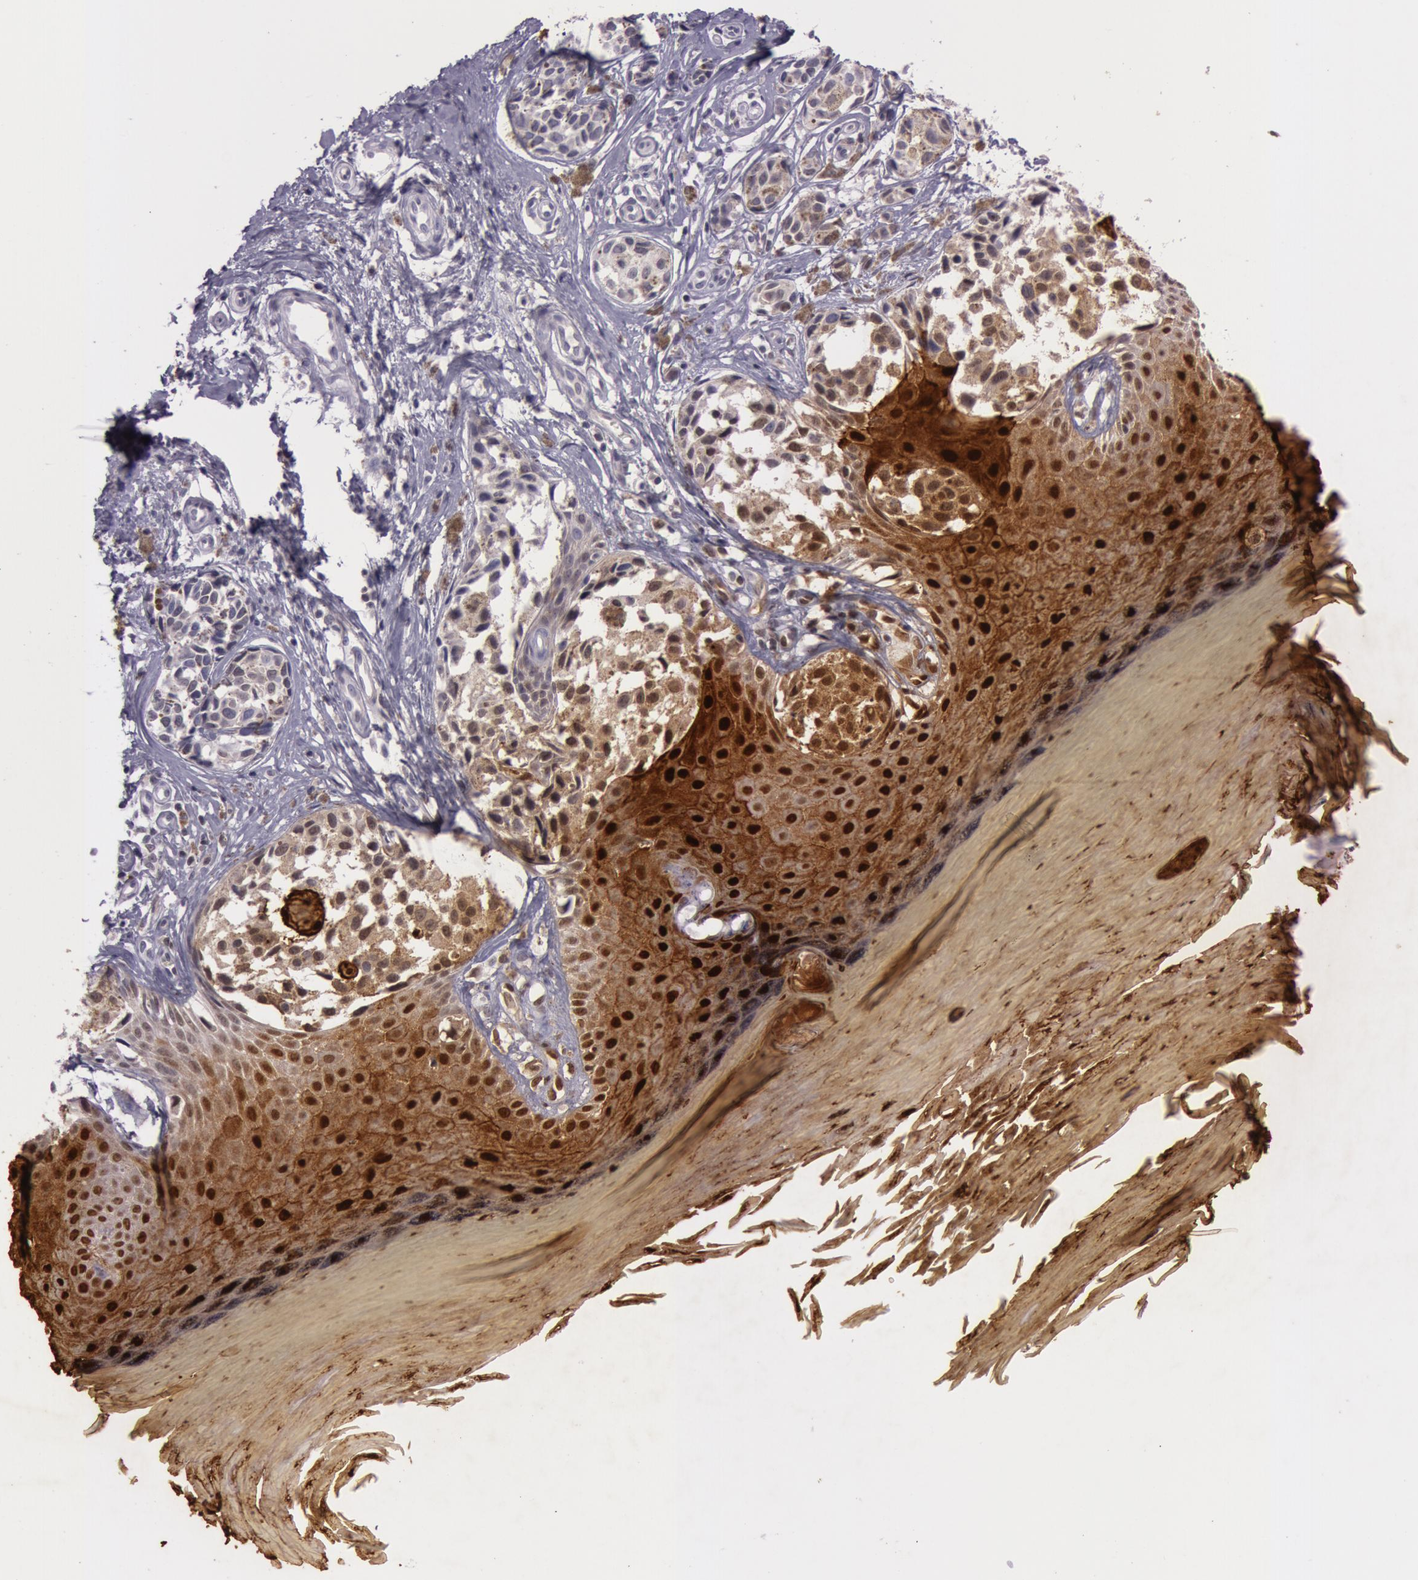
{"staining": {"intensity": "moderate", "quantity": "25%-75%", "location": "cytoplasmic/membranous"}, "tissue": "melanoma", "cell_type": "Tumor cells", "image_type": "cancer", "snomed": [{"axis": "morphology", "description": "Malignant melanoma, NOS"}, {"axis": "topography", "description": "Skin"}], "caption": "This is a photomicrograph of IHC staining of malignant melanoma, which shows moderate positivity in the cytoplasmic/membranous of tumor cells.", "gene": "S100A7", "patient": {"sex": "male", "age": 79}}